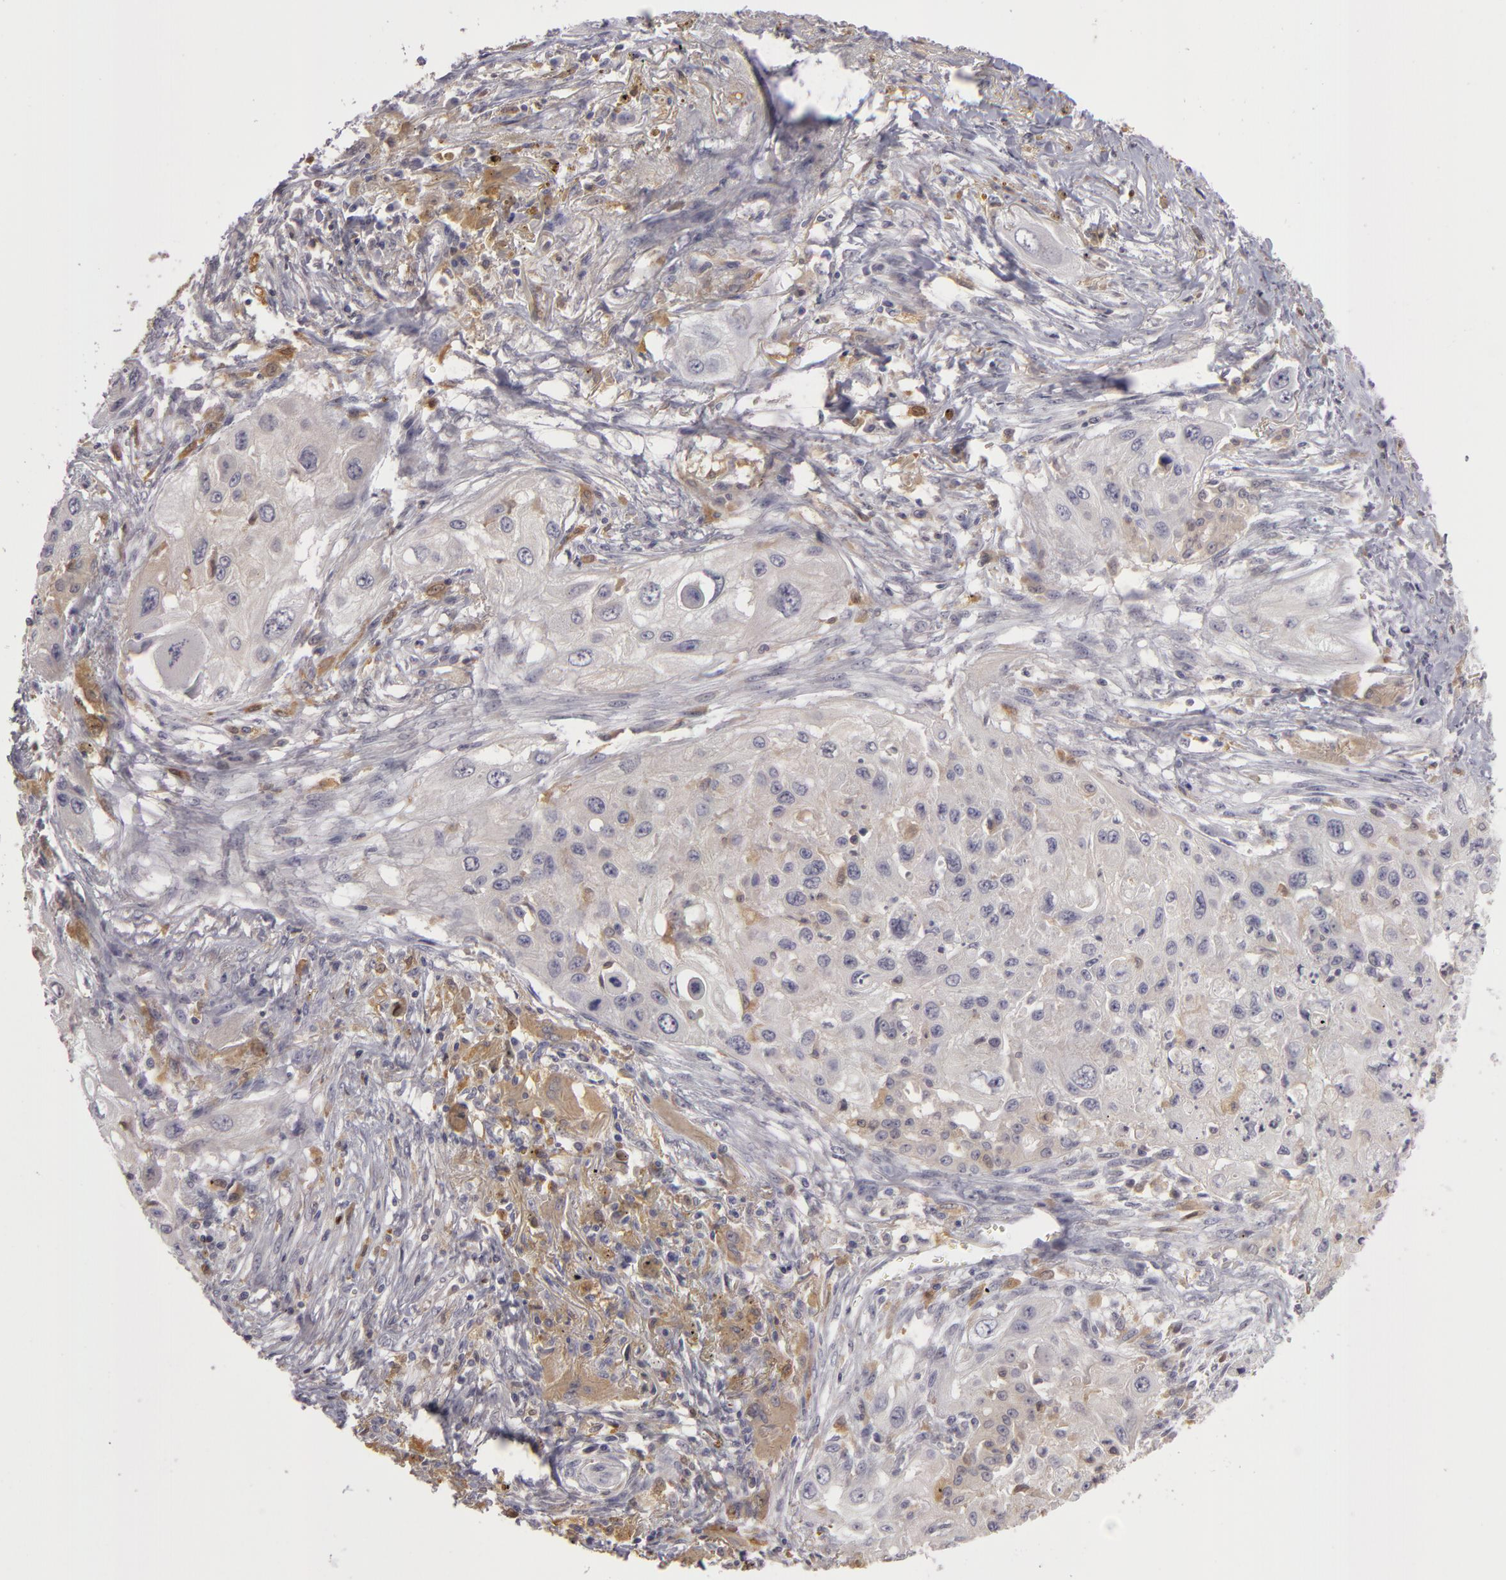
{"staining": {"intensity": "negative", "quantity": "none", "location": "none"}, "tissue": "lung cancer", "cell_type": "Tumor cells", "image_type": "cancer", "snomed": [{"axis": "morphology", "description": "Squamous cell carcinoma, NOS"}, {"axis": "topography", "description": "Lung"}], "caption": "Tumor cells are negative for protein expression in human squamous cell carcinoma (lung).", "gene": "GNPDA1", "patient": {"sex": "male", "age": 71}}